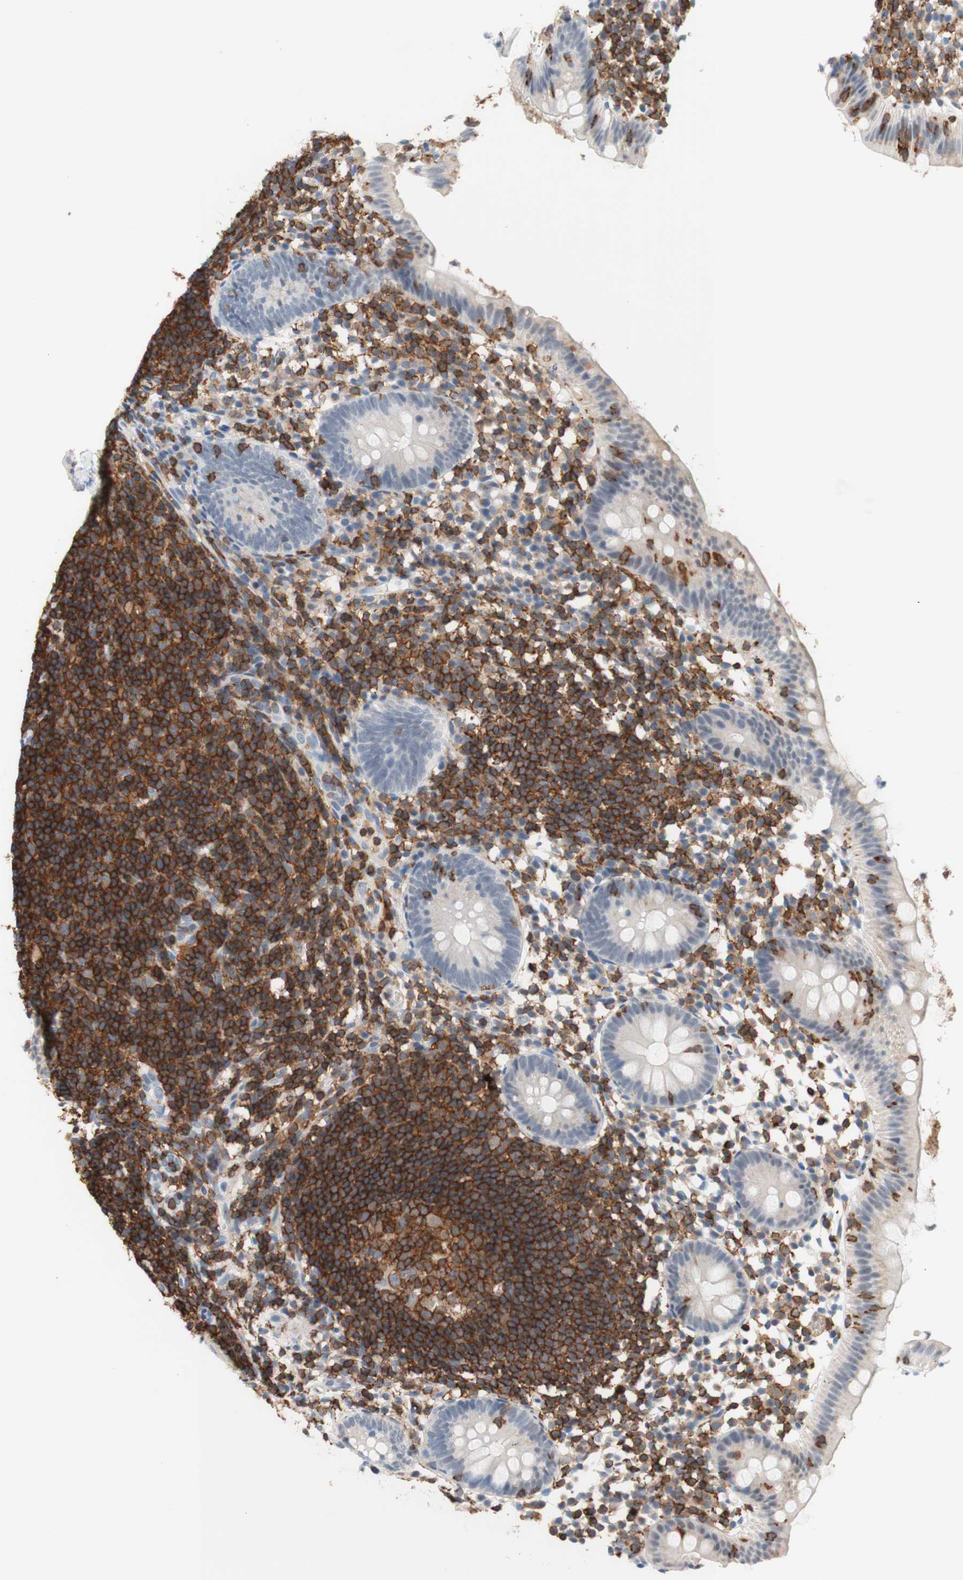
{"staining": {"intensity": "negative", "quantity": "none", "location": "none"}, "tissue": "appendix", "cell_type": "Glandular cells", "image_type": "normal", "snomed": [{"axis": "morphology", "description": "Normal tissue, NOS"}, {"axis": "topography", "description": "Appendix"}], "caption": "An image of appendix stained for a protein exhibits no brown staining in glandular cells. (DAB (3,3'-diaminobenzidine) immunohistochemistry, high magnification).", "gene": "SPINK6", "patient": {"sex": "female", "age": 20}}